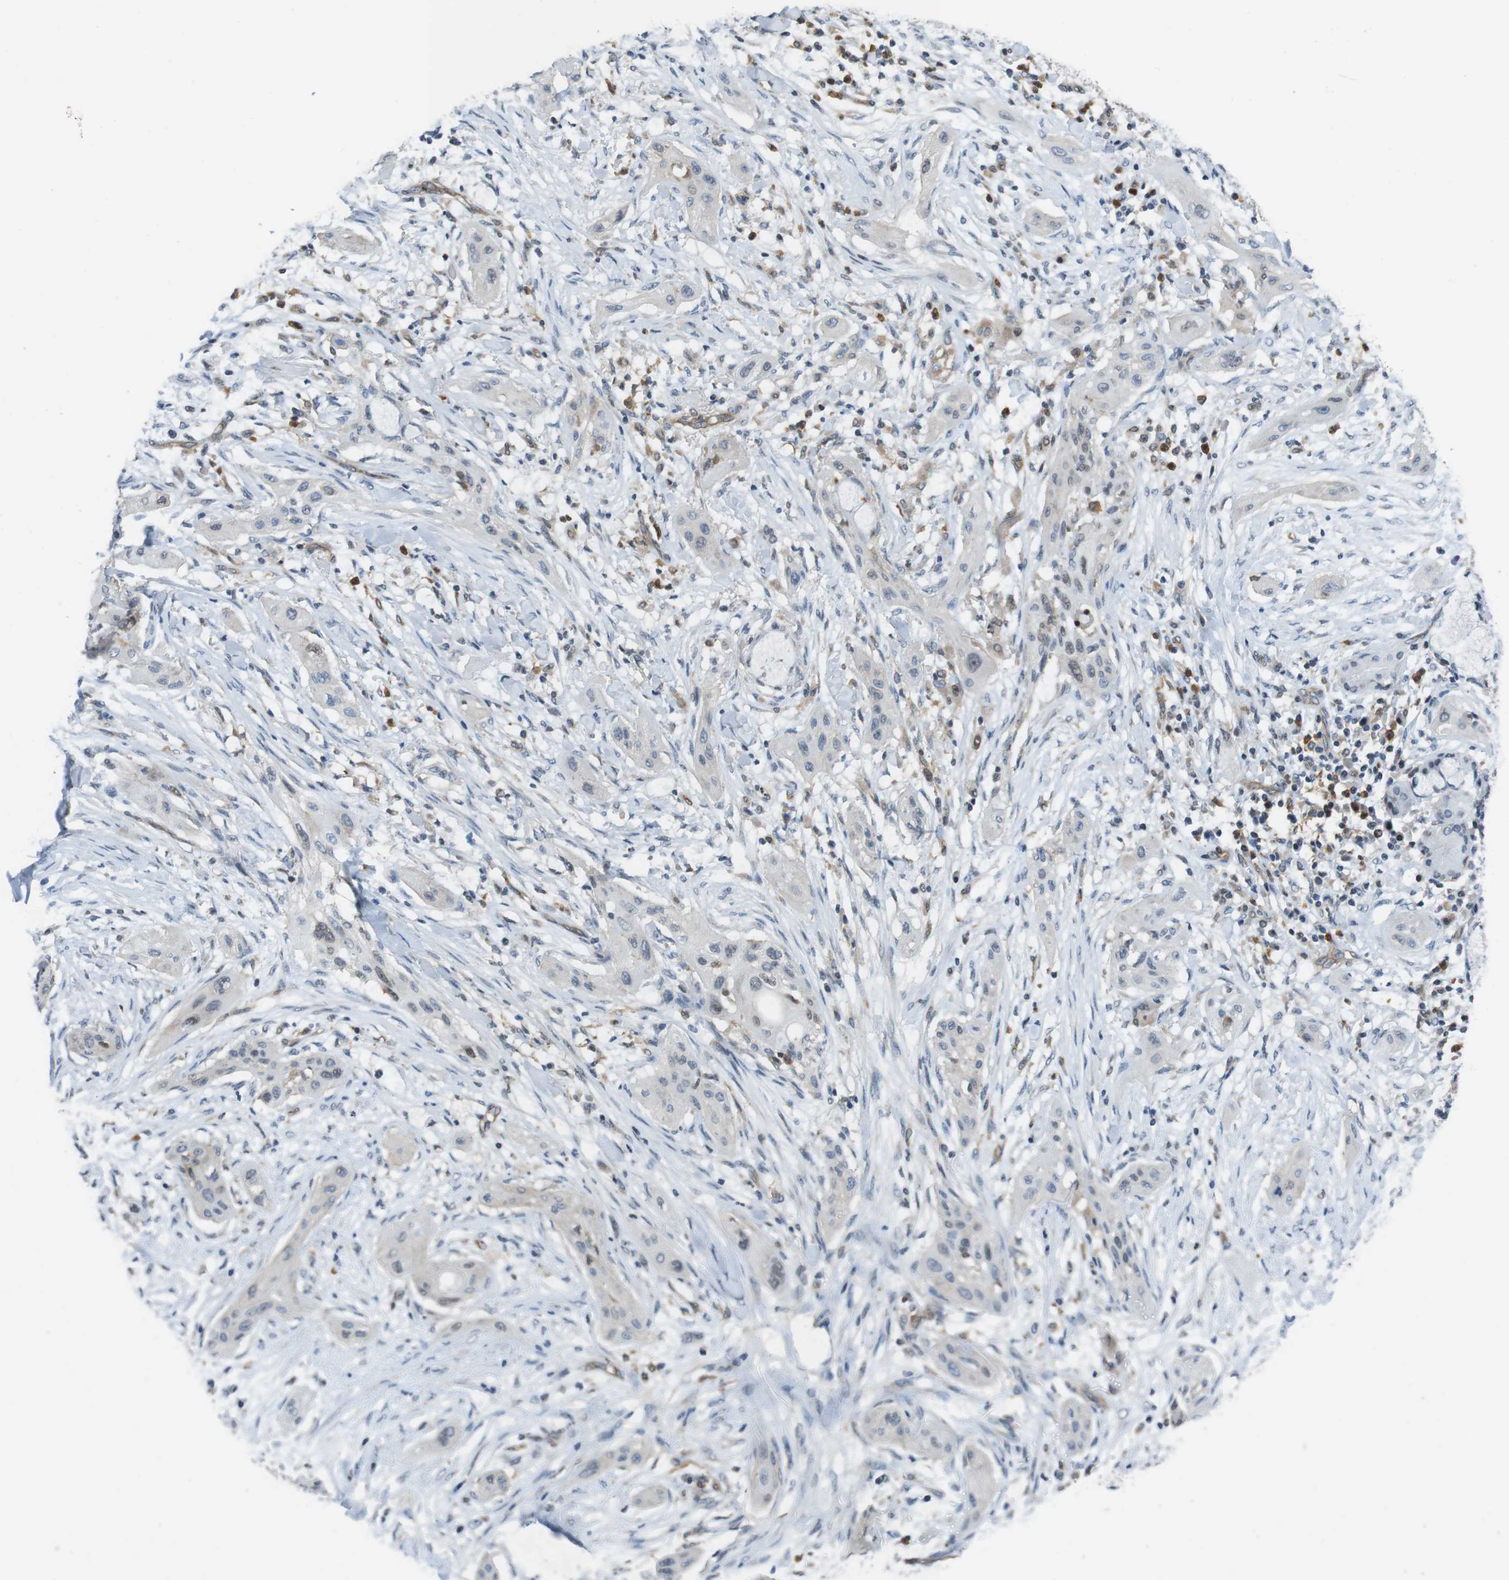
{"staining": {"intensity": "negative", "quantity": "none", "location": "none"}, "tissue": "lung cancer", "cell_type": "Tumor cells", "image_type": "cancer", "snomed": [{"axis": "morphology", "description": "Squamous cell carcinoma, NOS"}, {"axis": "topography", "description": "Lung"}], "caption": "Tumor cells are negative for brown protein staining in squamous cell carcinoma (lung).", "gene": "PCDH10", "patient": {"sex": "female", "age": 47}}